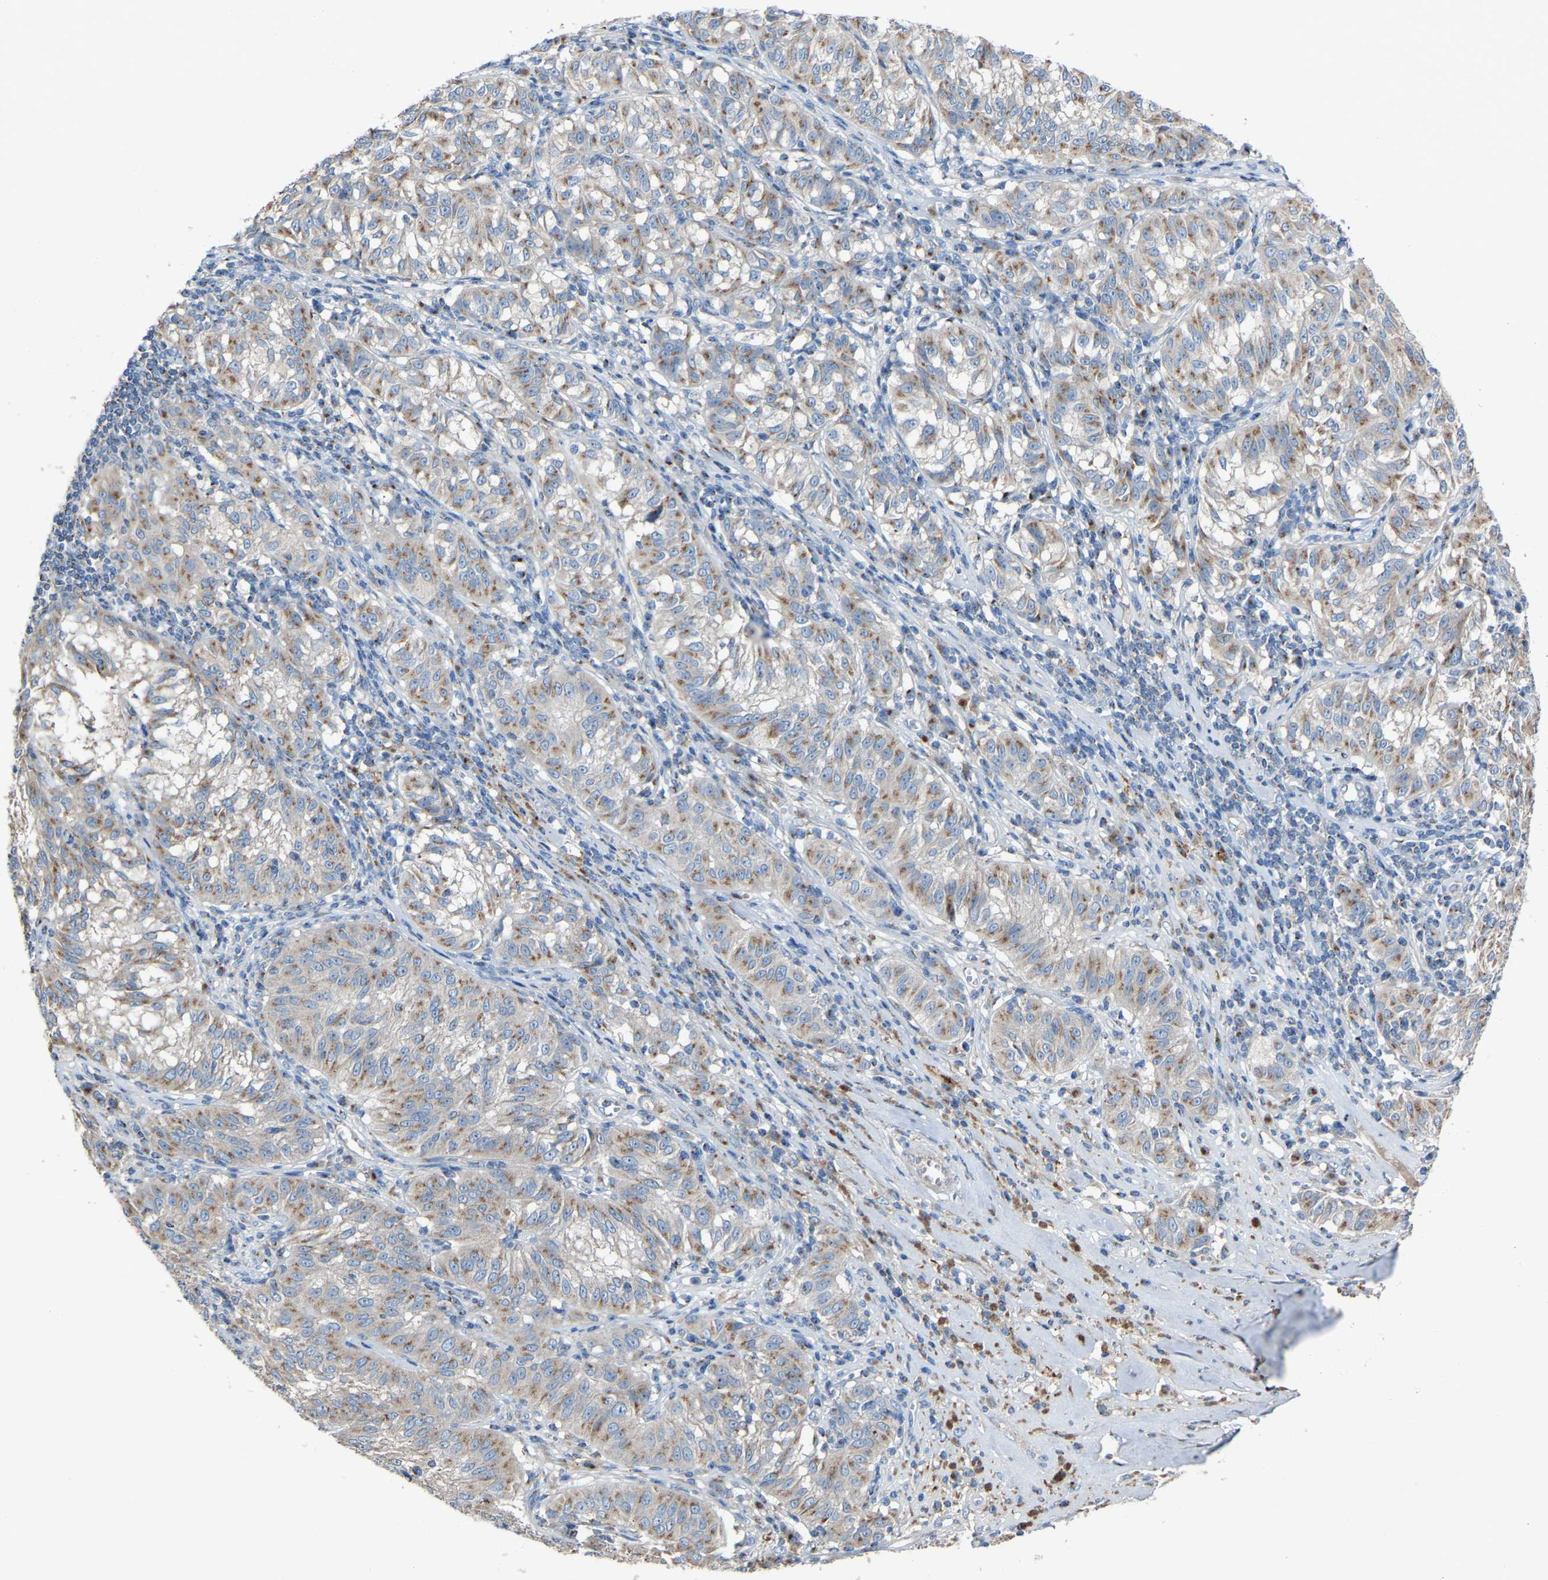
{"staining": {"intensity": "weak", "quantity": ">75%", "location": "cytoplasmic/membranous"}, "tissue": "melanoma", "cell_type": "Tumor cells", "image_type": "cancer", "snomed": [{"axis": "morphology", "description": "Malignant melanoma, NOS"}, {"axis": "topography", "description": "Skin"}], "caption": "High-magnification brightfield microscopy of melanoma stained with DAB (3,3'-diaminobenzidine) (brown) and counterstained with hematoxylin (blue). tumor cells exhibit weak cytoplasmic/membranous positivity is present in approximately>75% of cells.", "gene": "CANT1", "patient": {"sex": "female", "age": 72}}